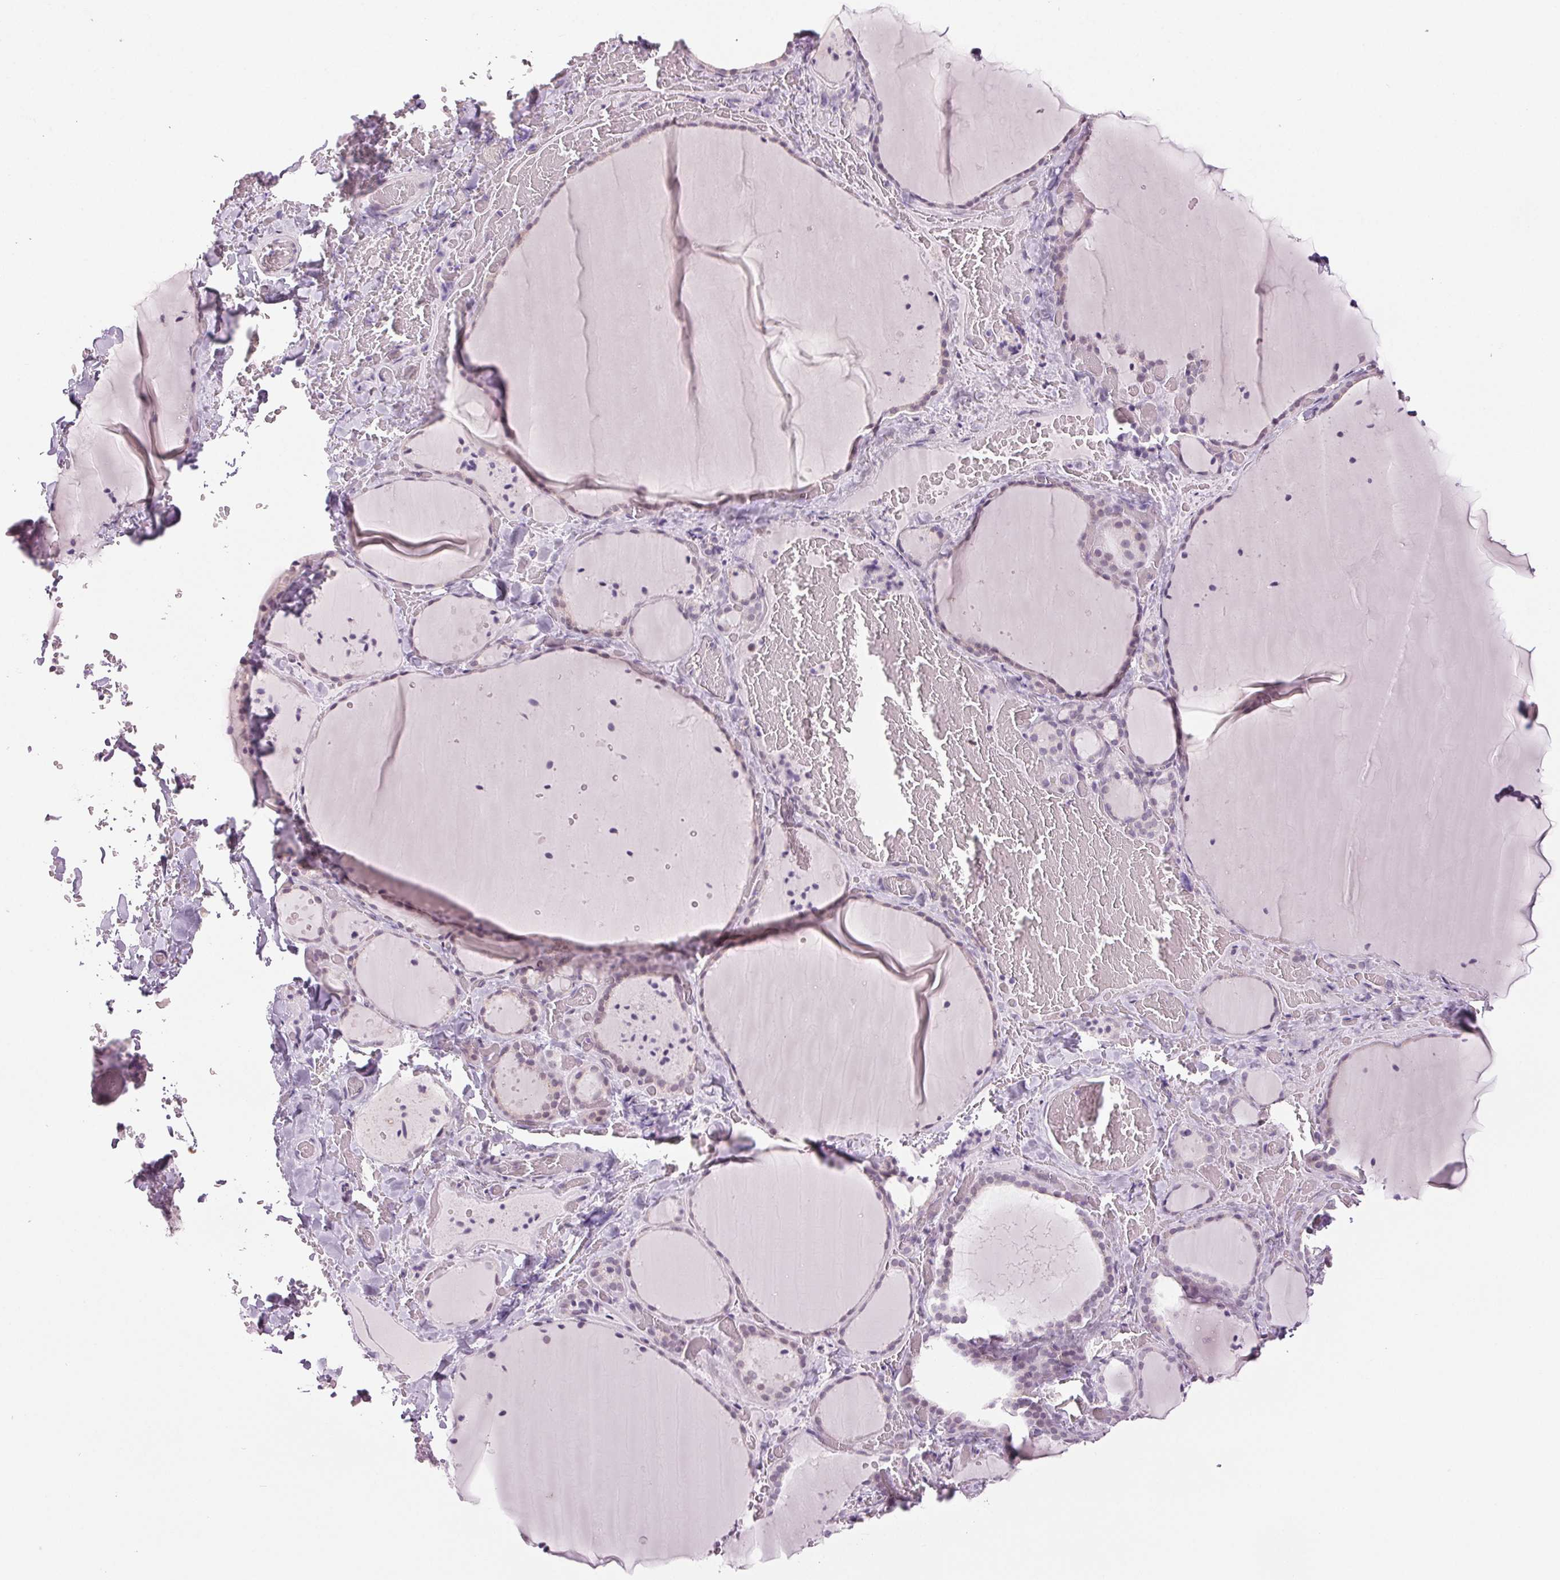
{"staining": {"intensity": "negative", "quantity": "none", "location": "none"}, "tissue": "thyroid gland", "cell_type": "Glandular cells", "image_type": "normal", "snomed": [{"axis": "morphology", "description": "Normal tissue, NOS"}, {"axis": "topography", "description": "Thyroid gland"}], "caption": "This is an immunohistochemistry (IHC) image of normal human thyroid gland. There is no positivity in glandular cells.", "gene": "DNAJC6", "patient": {"sex": "female", "age": 36}}